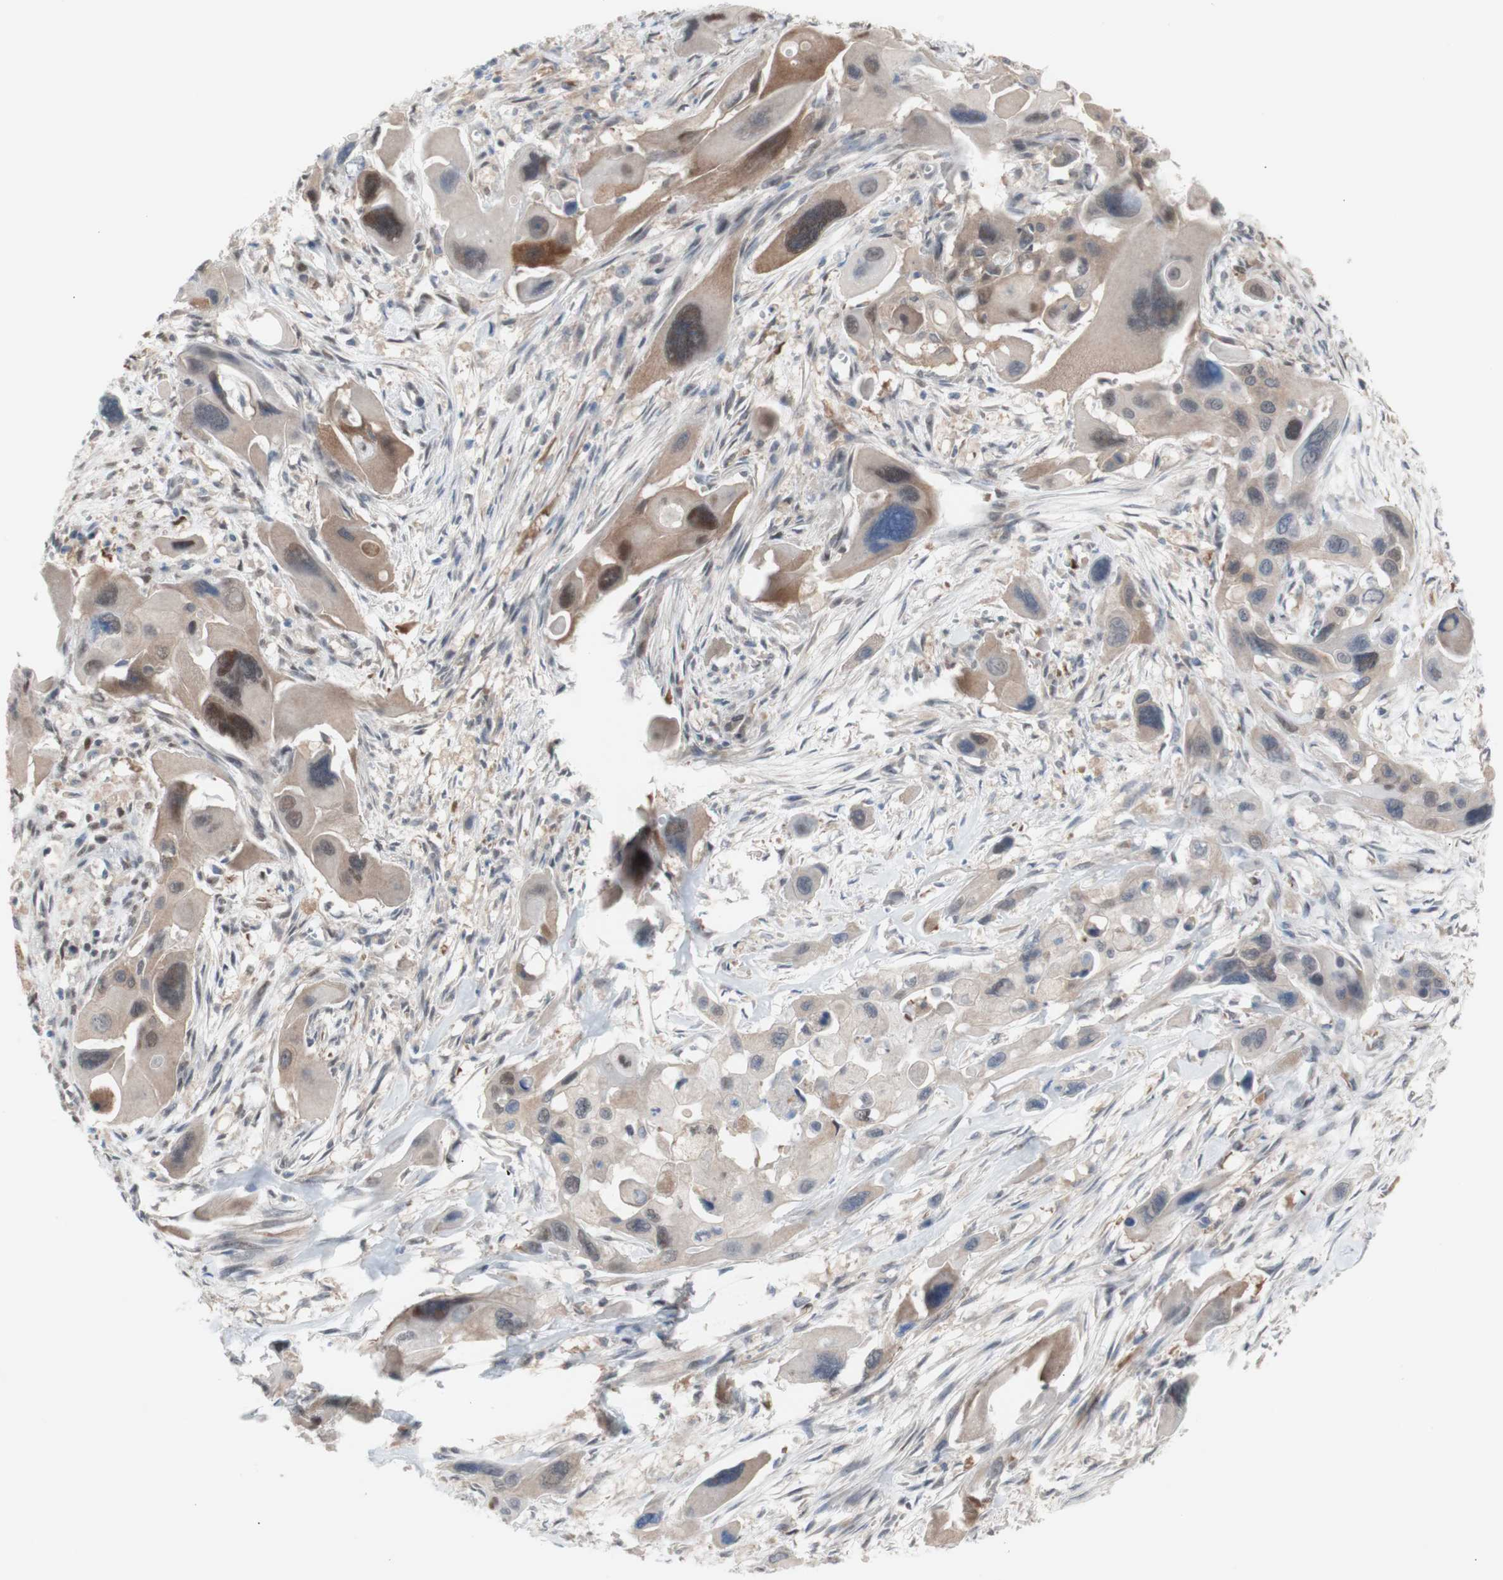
{"staining": {"intensity": "weak", "quantity": ">75%", "location": "cytoplasmic/membranous,nuclear"}, "tissue": "pancreatic cancer", "cell_type": "Tumor cells", "image_type": "cancer", "snomed": [{"axis": "morphology", "description": "Adenocarcinoma, NOS"}, {"axis": "topography", "description": "Pancreas"}], "caption": "Immunohistochemical staining of human pancreatic cancer reveals weak cytoplasmic/membranous and nuclear protein positivity in approximately >75% of tumor cells.", "gene": "PRMT5", "patient": {"sex": "male", "age": 73}}